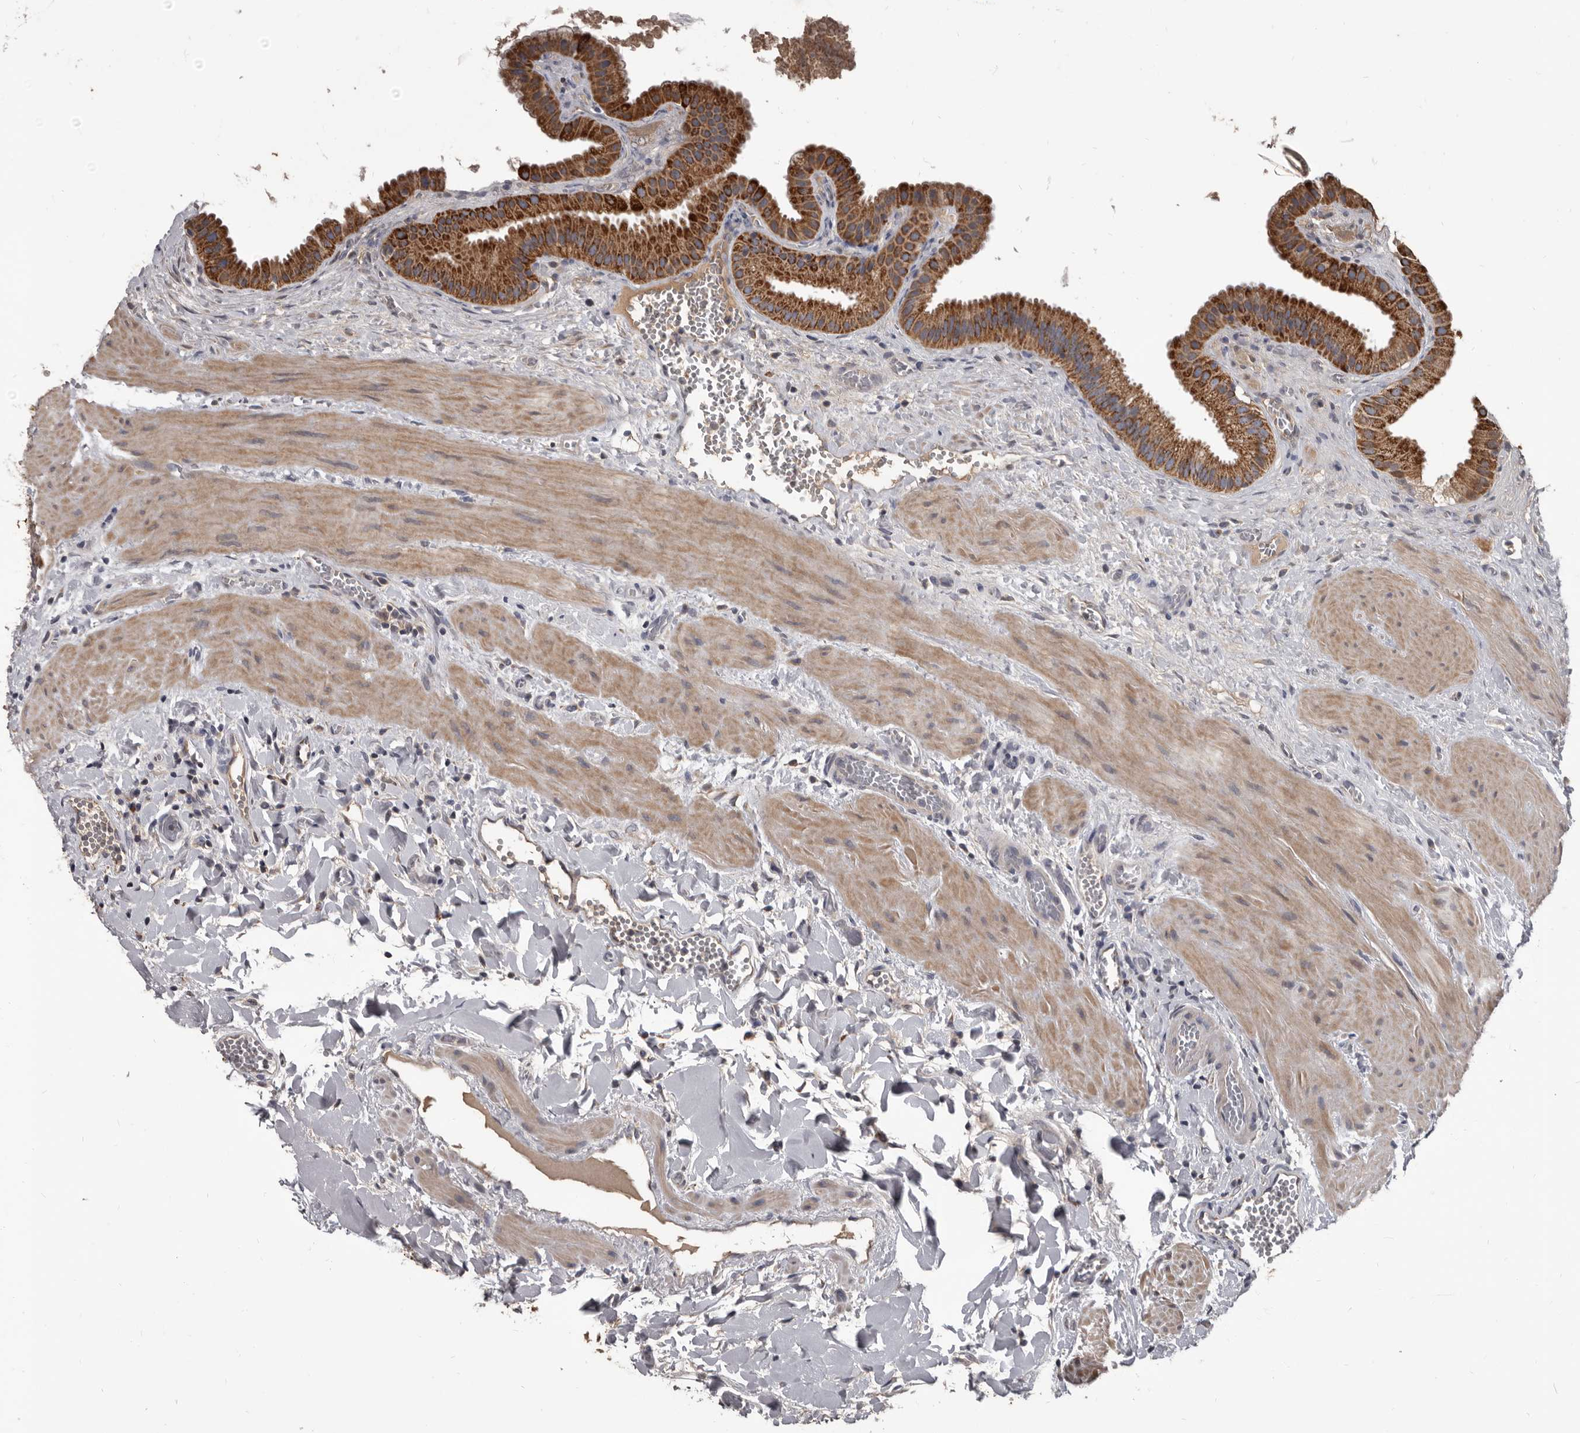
{"staining": {"intensity": "strong", "quantity": ">75%", "location": "cytoplasmic/membranous"}, "tissue": "gallbladder", "cell_type": "Glandular cells", "image_type": "normal", "snomed": [{"axis": "morphology", "description": "Normal tissue, NOS"}, {"axis": "topography", "description": "Gallbladder"}], "caption": "Glandular cells display high levels of strong cytoplasmic/membranous expression in approximately >75% of cells in normal human gallbladder.", "gene": "ALDH5A1", "patient": {"sex": "male", "age": 55}}